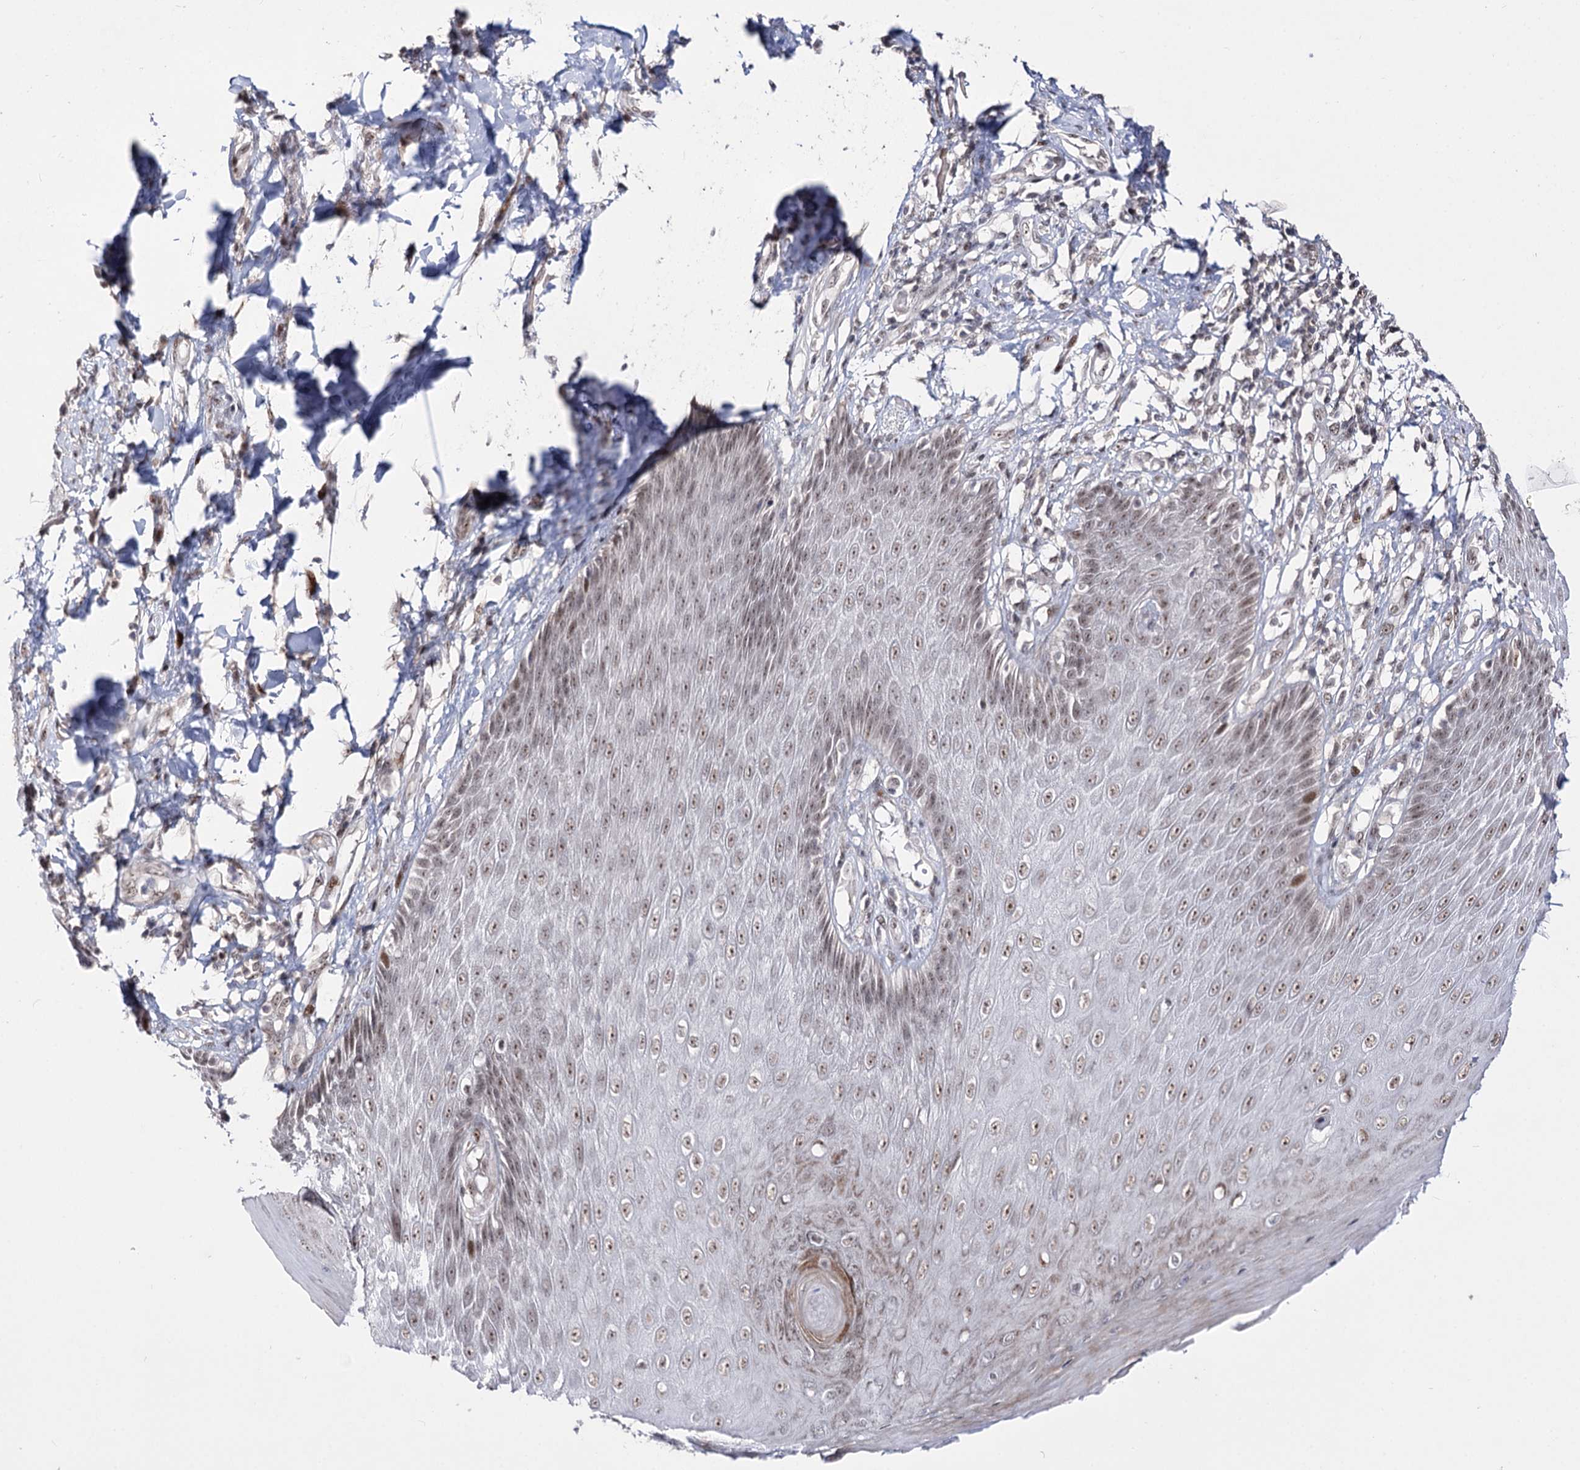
{"staining": {"intensity": "moderate", "quantity": ">75%", "location": "nuclear"}, "tissue": "skin", "cell_type": "Epidermal cells", "image_type": "normal", "snomed": [{"axis": "morphology", "description": "Normal tissue, NOS"}, {"axis": "topography", "description": "Anal"}], "caption": "This is a histology image of IHC staining of benign skin, which shows moderate staining in the nuclear of epidermal cells.", "gene": "STOX1", "patient": {"sex": "male", "age": 69}}